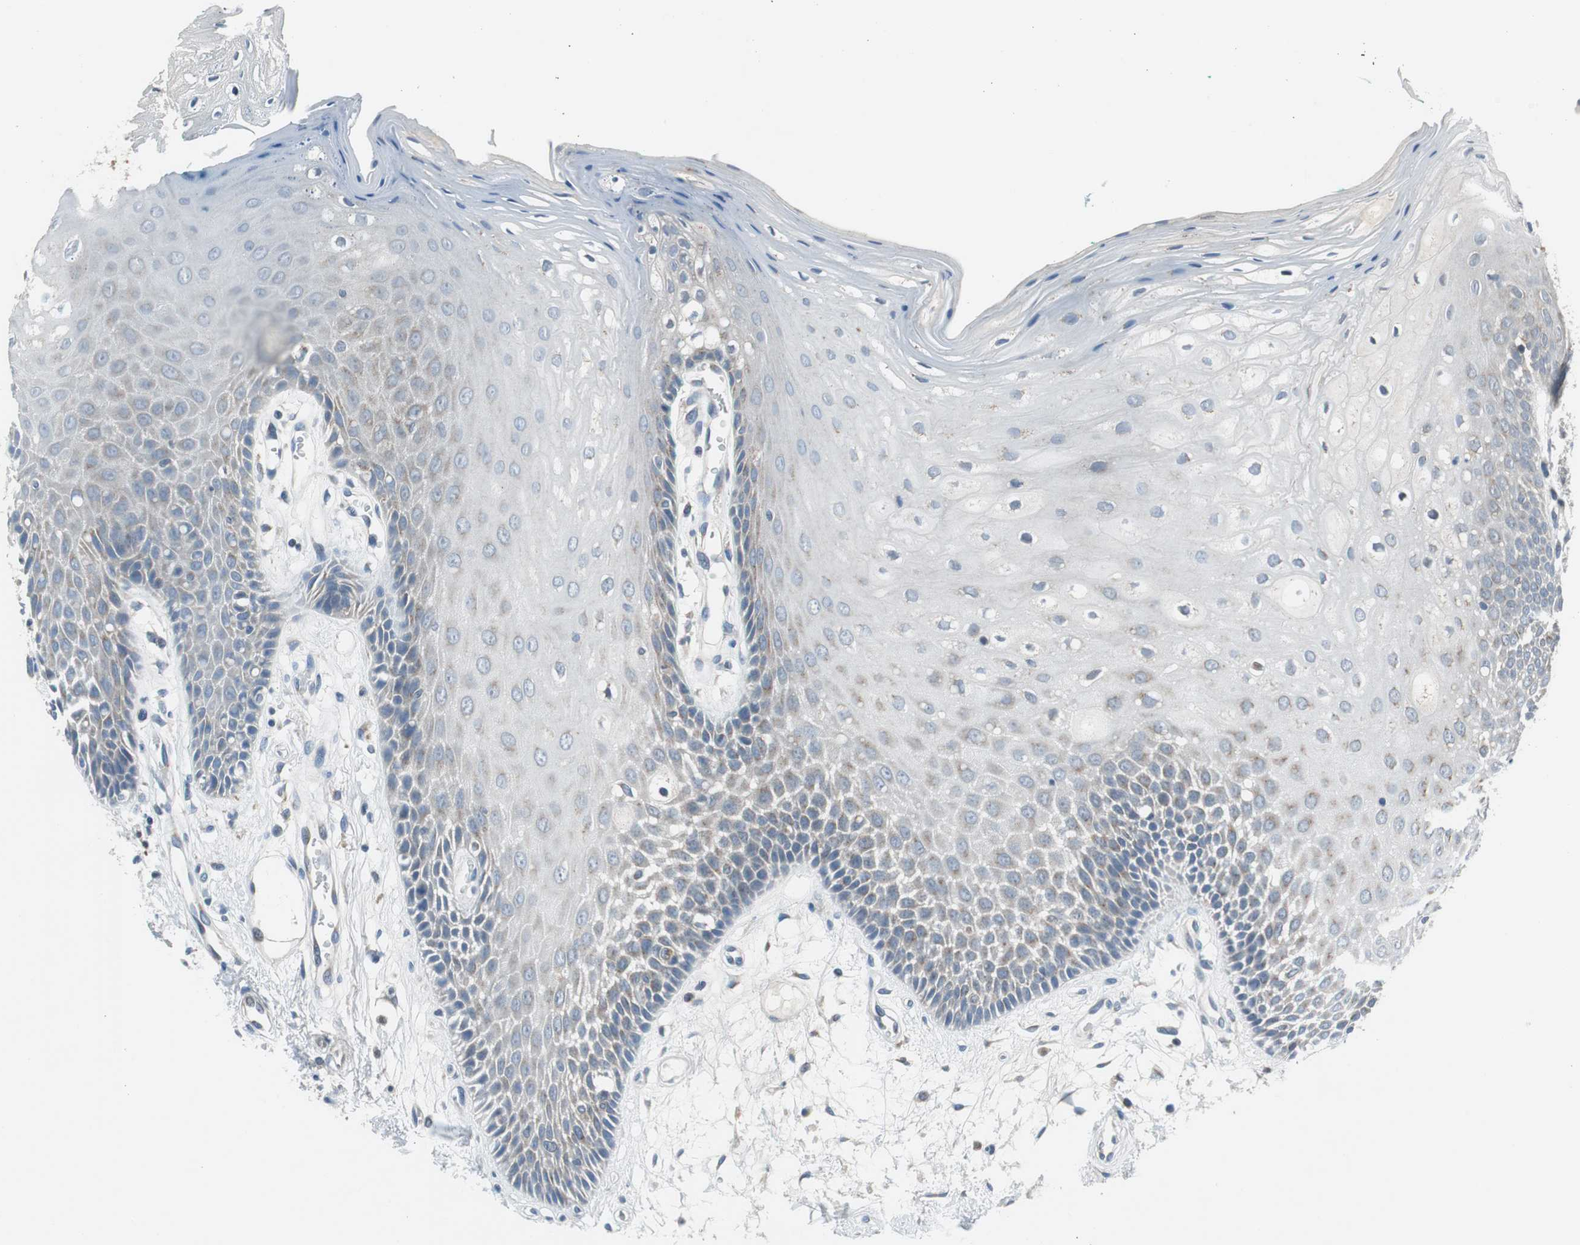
{"staining": {"intensity": "negative", "quantity": "none", "location": "none"}, "tissue": "oral mucosa", "cell_type": "Squamous epithelial cells", "image_type": "normal", "snomed": [{"axis": "morphology", "description": "Normal tissue, NOS"}, {"axis": "morphology", "description": "Squamous cell carcinoma, NOS"}, {"axis": "topography", "description": "Skeletal muscle"}, {"axis": "topography", "description": "Oral tissue"}, {"axis": "topography", "description": "Head-Neck"}], "caption": "The image demonstrates no significant expression in squamous epithelial cells of oral mucosa.", "gene": "PLAA", "patient": {"sex": "female", "age": 84}}